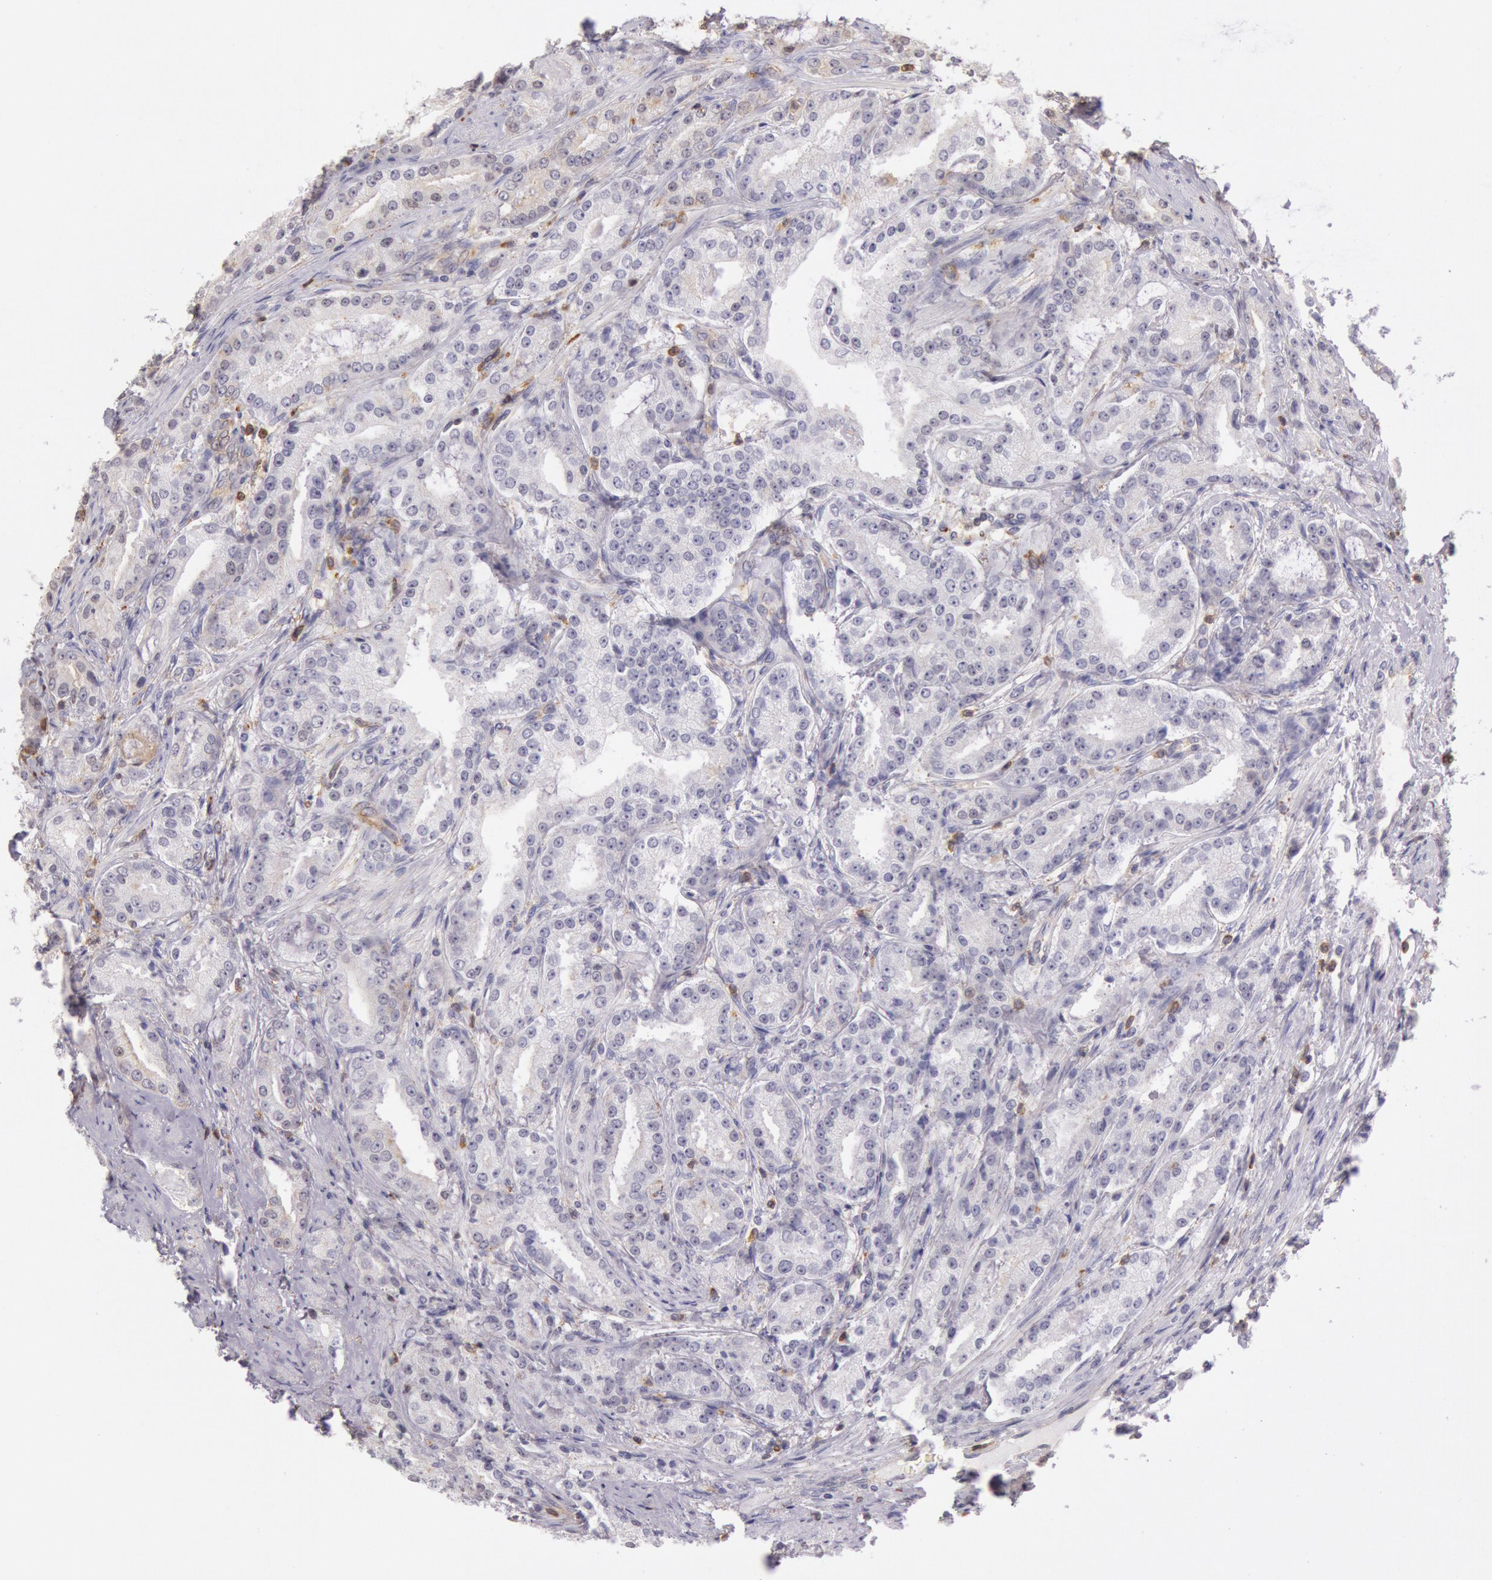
{"staining": {"intensity": "weak", "quantity": "<25%", "location": "cytoplasmic/membranous,nuclear"}, "tissue": "prostate cancer", "cell_type": "Tumor cells", "image_type": "cancer", "snomed": [{"axis": "morphology", "description": "Adenocarcinoma, Medium grade"}, {"axis": "topography", "description": "Prostate"}], "caption": "IHC of human prostate adenocarcinoma (medium-grade) shows no positivity in tumor cells.", "gene": "HIF1A", "patient": {"sex": "male", "age": 72}}